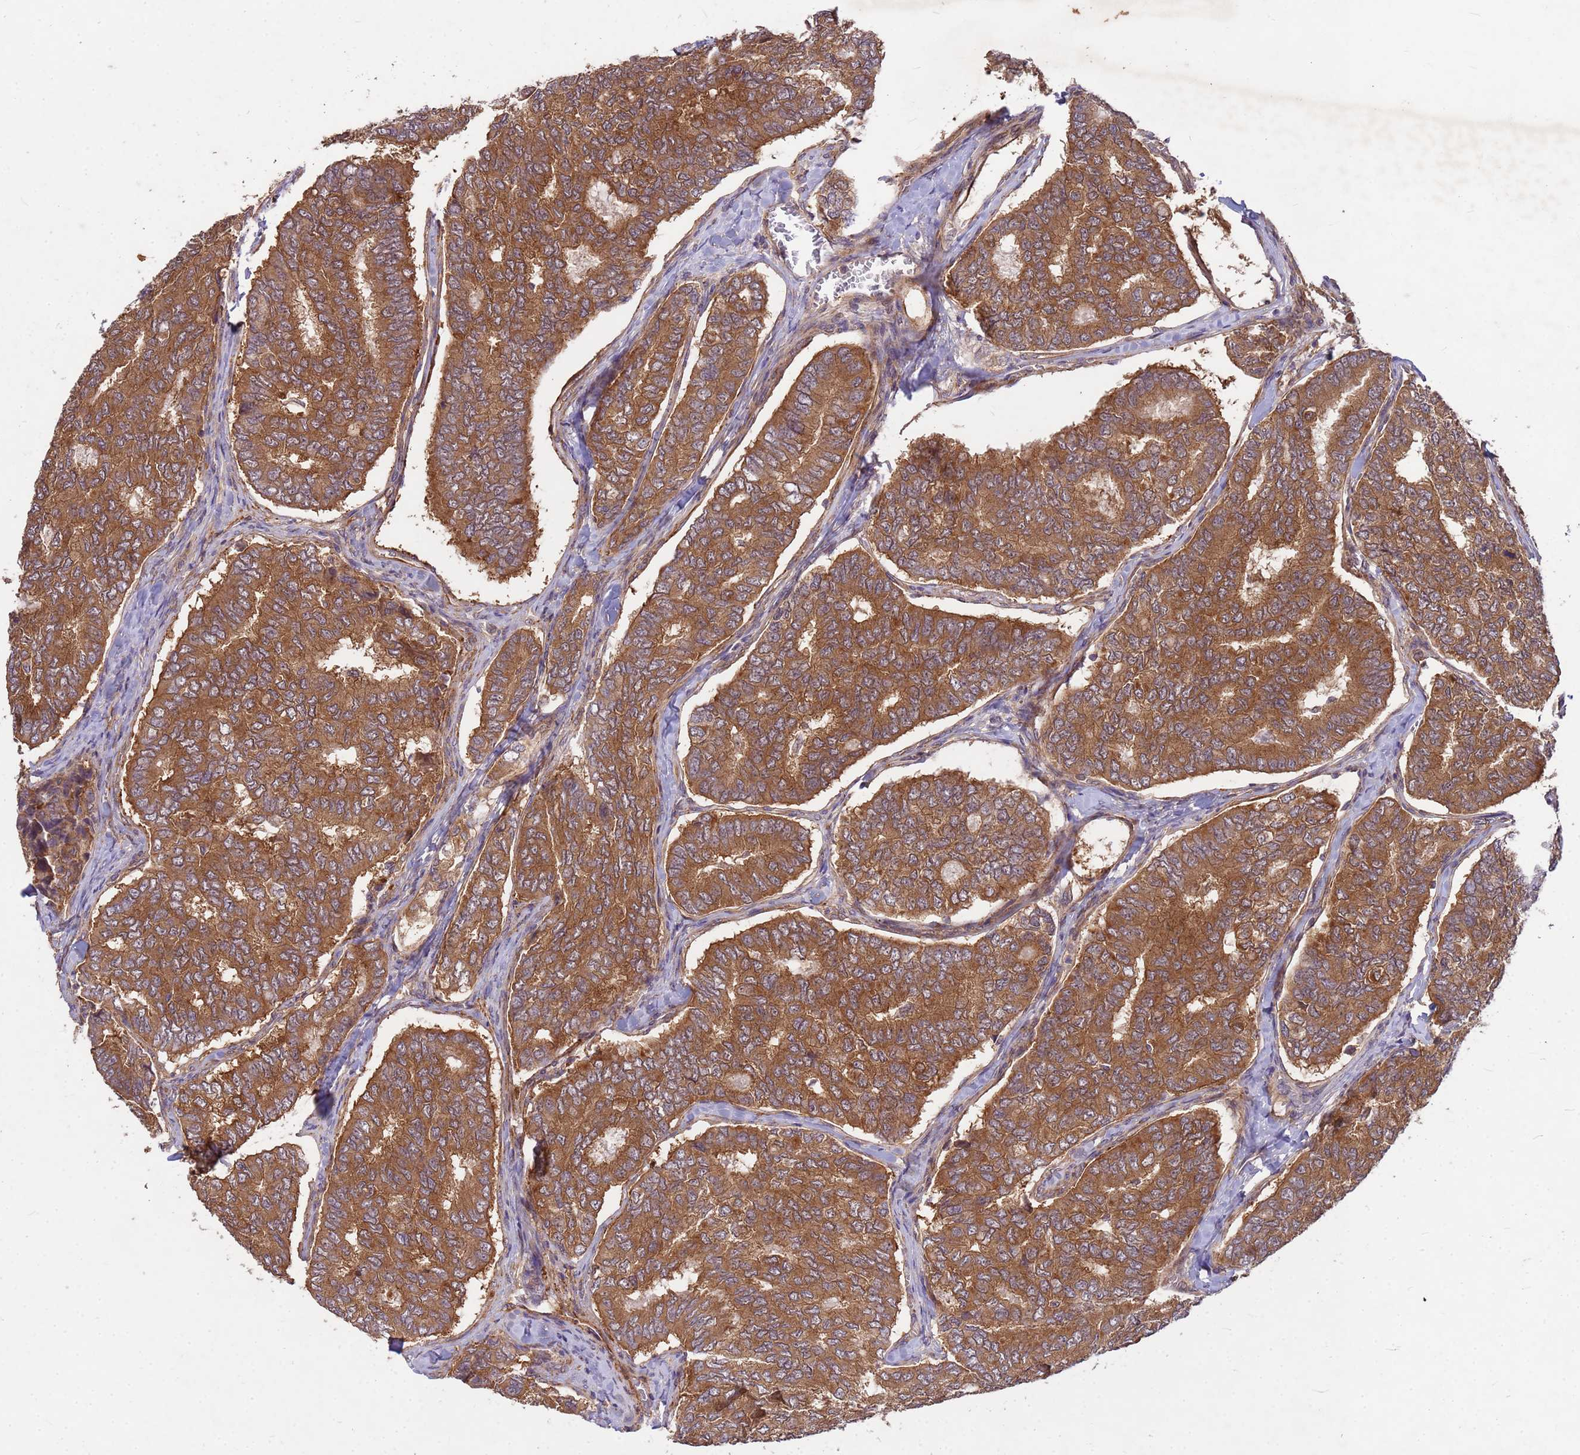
{"staining": {"intensity": "moderate", "quantity": ">75%", "location": "cytoplasmic/membranous"}, "tissue": "thyroid cancer", "cell_type": "Tumor cells", "image_type": "cancer", "snomed": [{"axis": "morphology", "description": "Papillary adenocarcinoma, NOS"}, {"axis": "topography", "description": "Thyroid gland"}], "caption": "Protein staining of thyroid cancer tissue displays moderate cytoplasmic/membranous staining in approximately >75% of tumor cells.", "gene": "PPP2CB", "patient": {"sex": "female", "age": 35}}